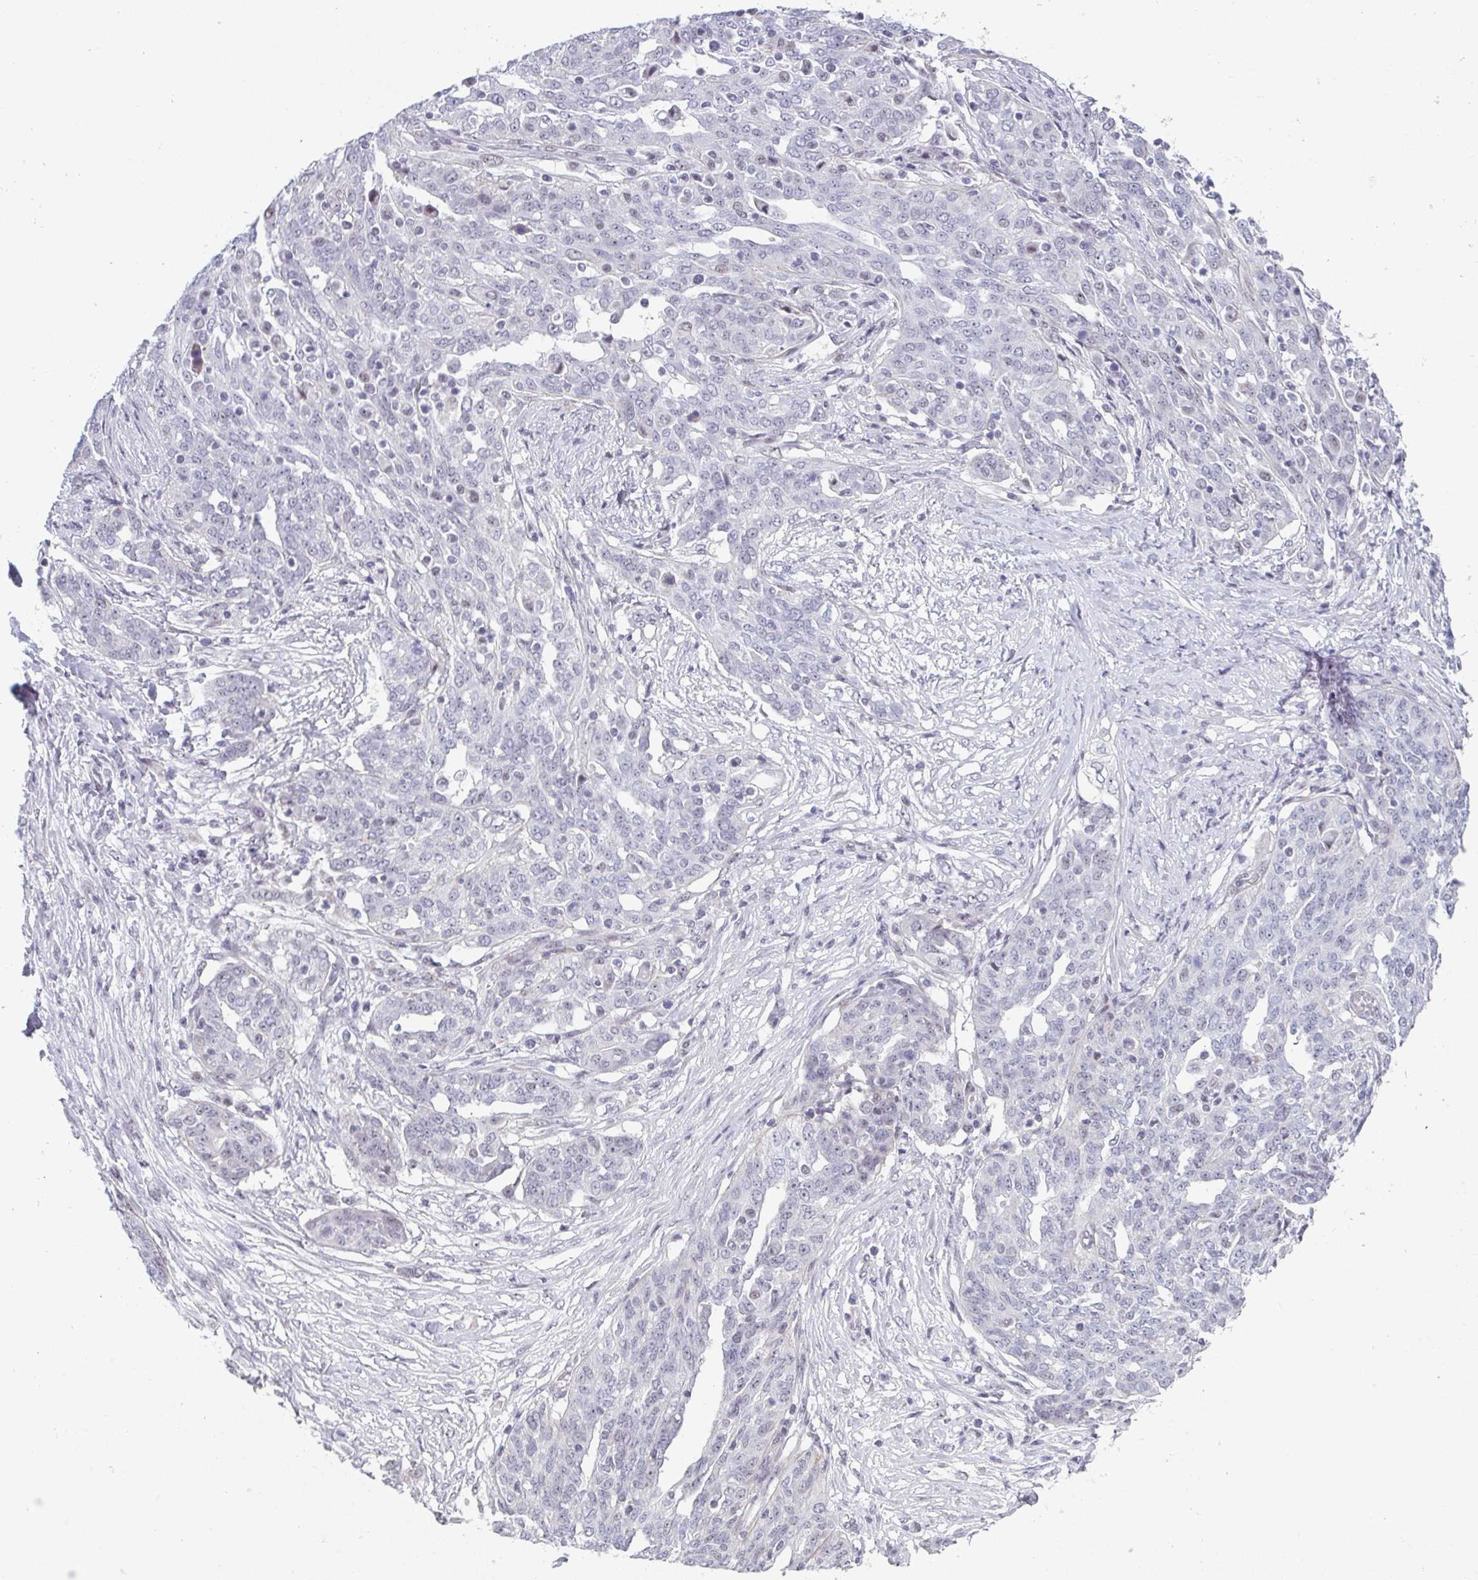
{"staining": {"intensity": "negative", "quantity": "none", "location": "none"}, "tissue": "ovarian cancer", "cell_type": "Tumor cells", "image_type": "cancer", "snomed": [{"axis": "morphology", "description": "Cystadenocarcinoma, serous, NOS"}, {"axis": "topography", "description": "Ovary"}], "caption": "The image displays no significant expression in tumor cells of serous cystadenocarcinoma (ovarian).", "gene": "EXOSC7", "patient": {"sex": "female", "age": 67}}